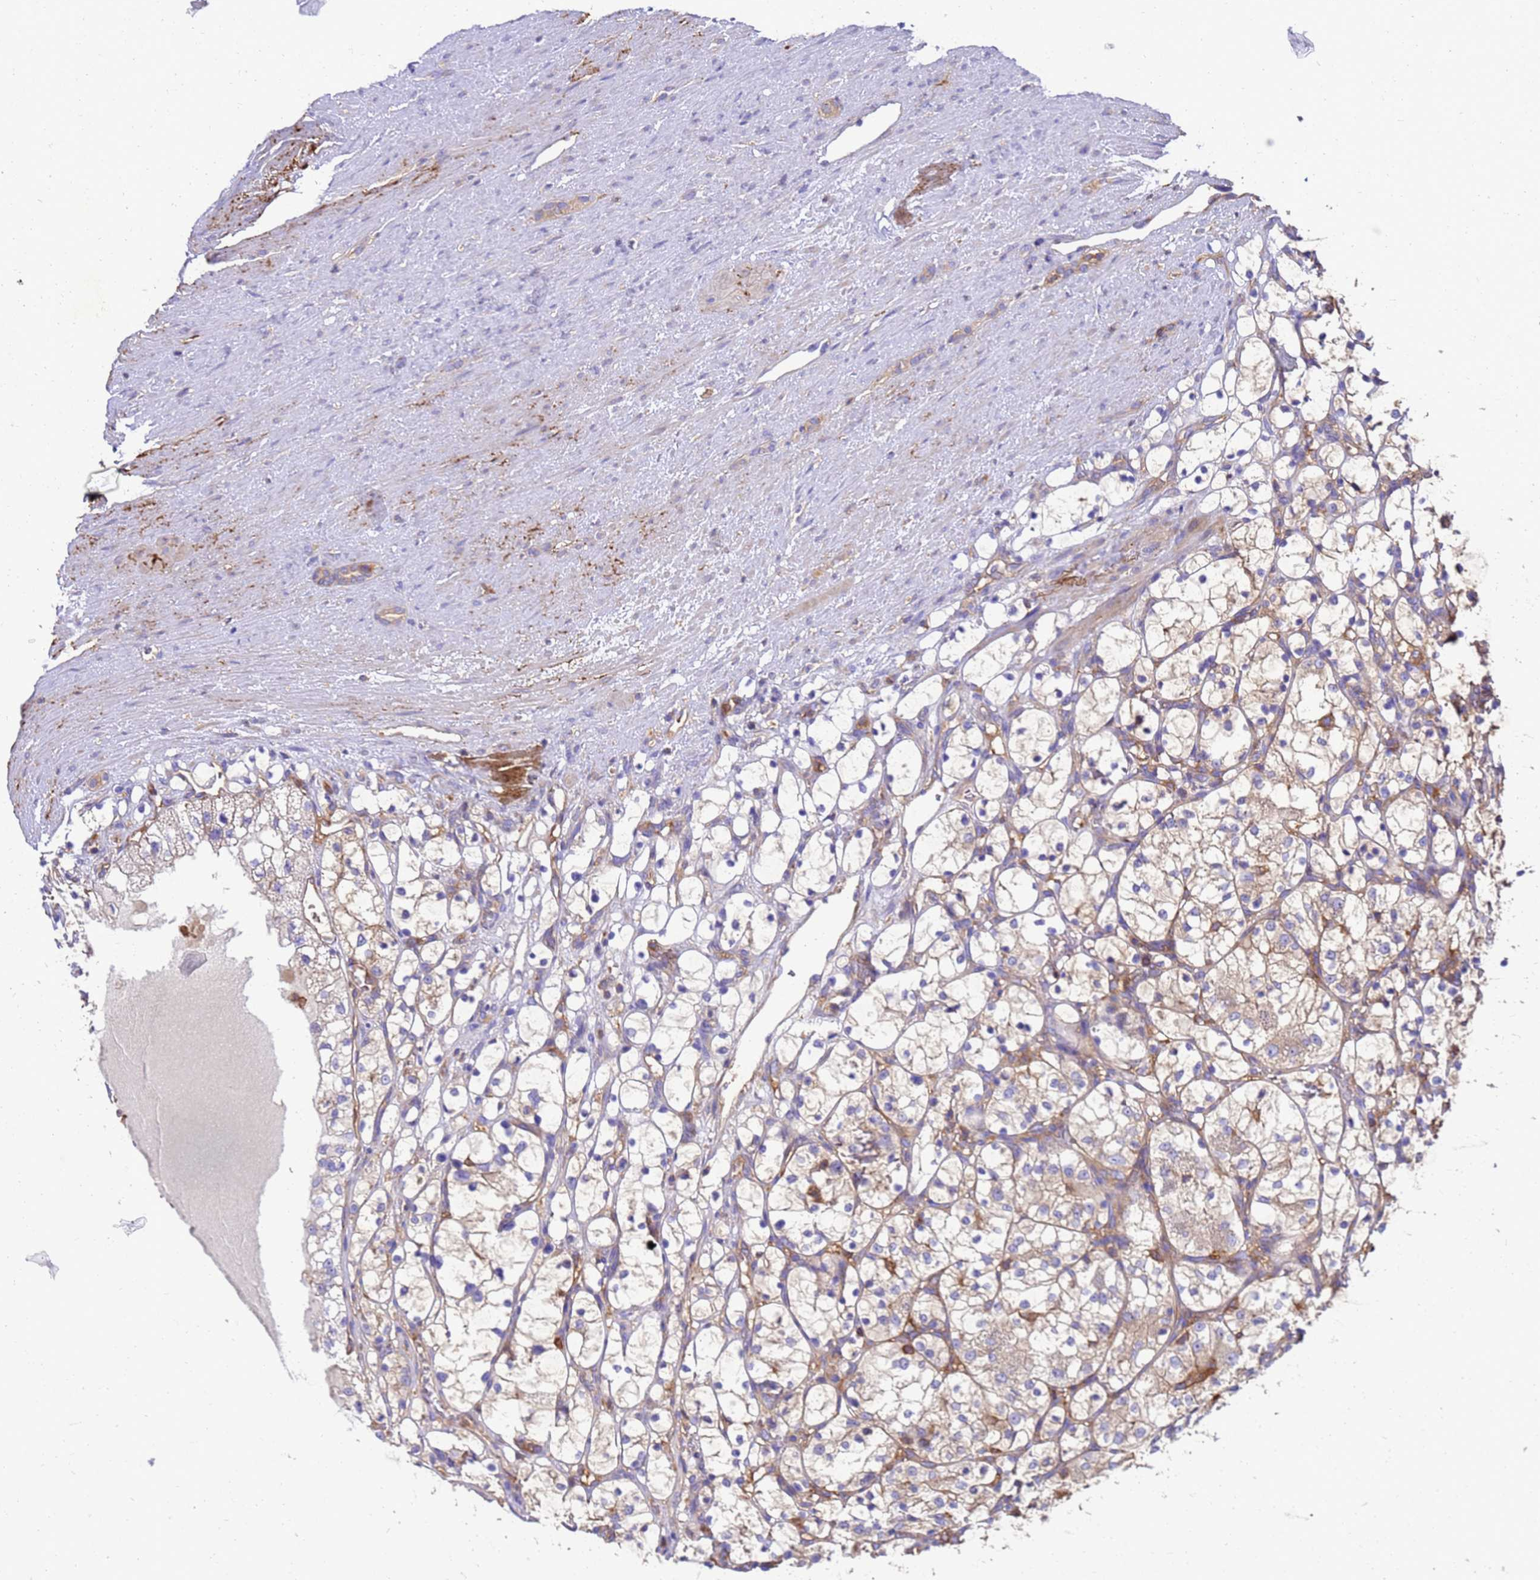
{"staining": {"intensity": "weak", "quantity": "<25%", "location": "cytoplasmic/membranous"}, "tissue": "renal cancer", "cell_type": "Tumor cells", "image_type": "cancer", "snomed": [{"axis": "morphology", "description": "Adenocarcinoma, NOS"}, {"axis": "topography", "description": "Kidney"}], "caption": "Immunohistochemistry (IHC) micrograph of renal adenocarcinoma stained for a protein (brown), which shows no staining in tumor cells.", "gene": "ZNF235", "patient": {"sex": "female", "age": 69}}